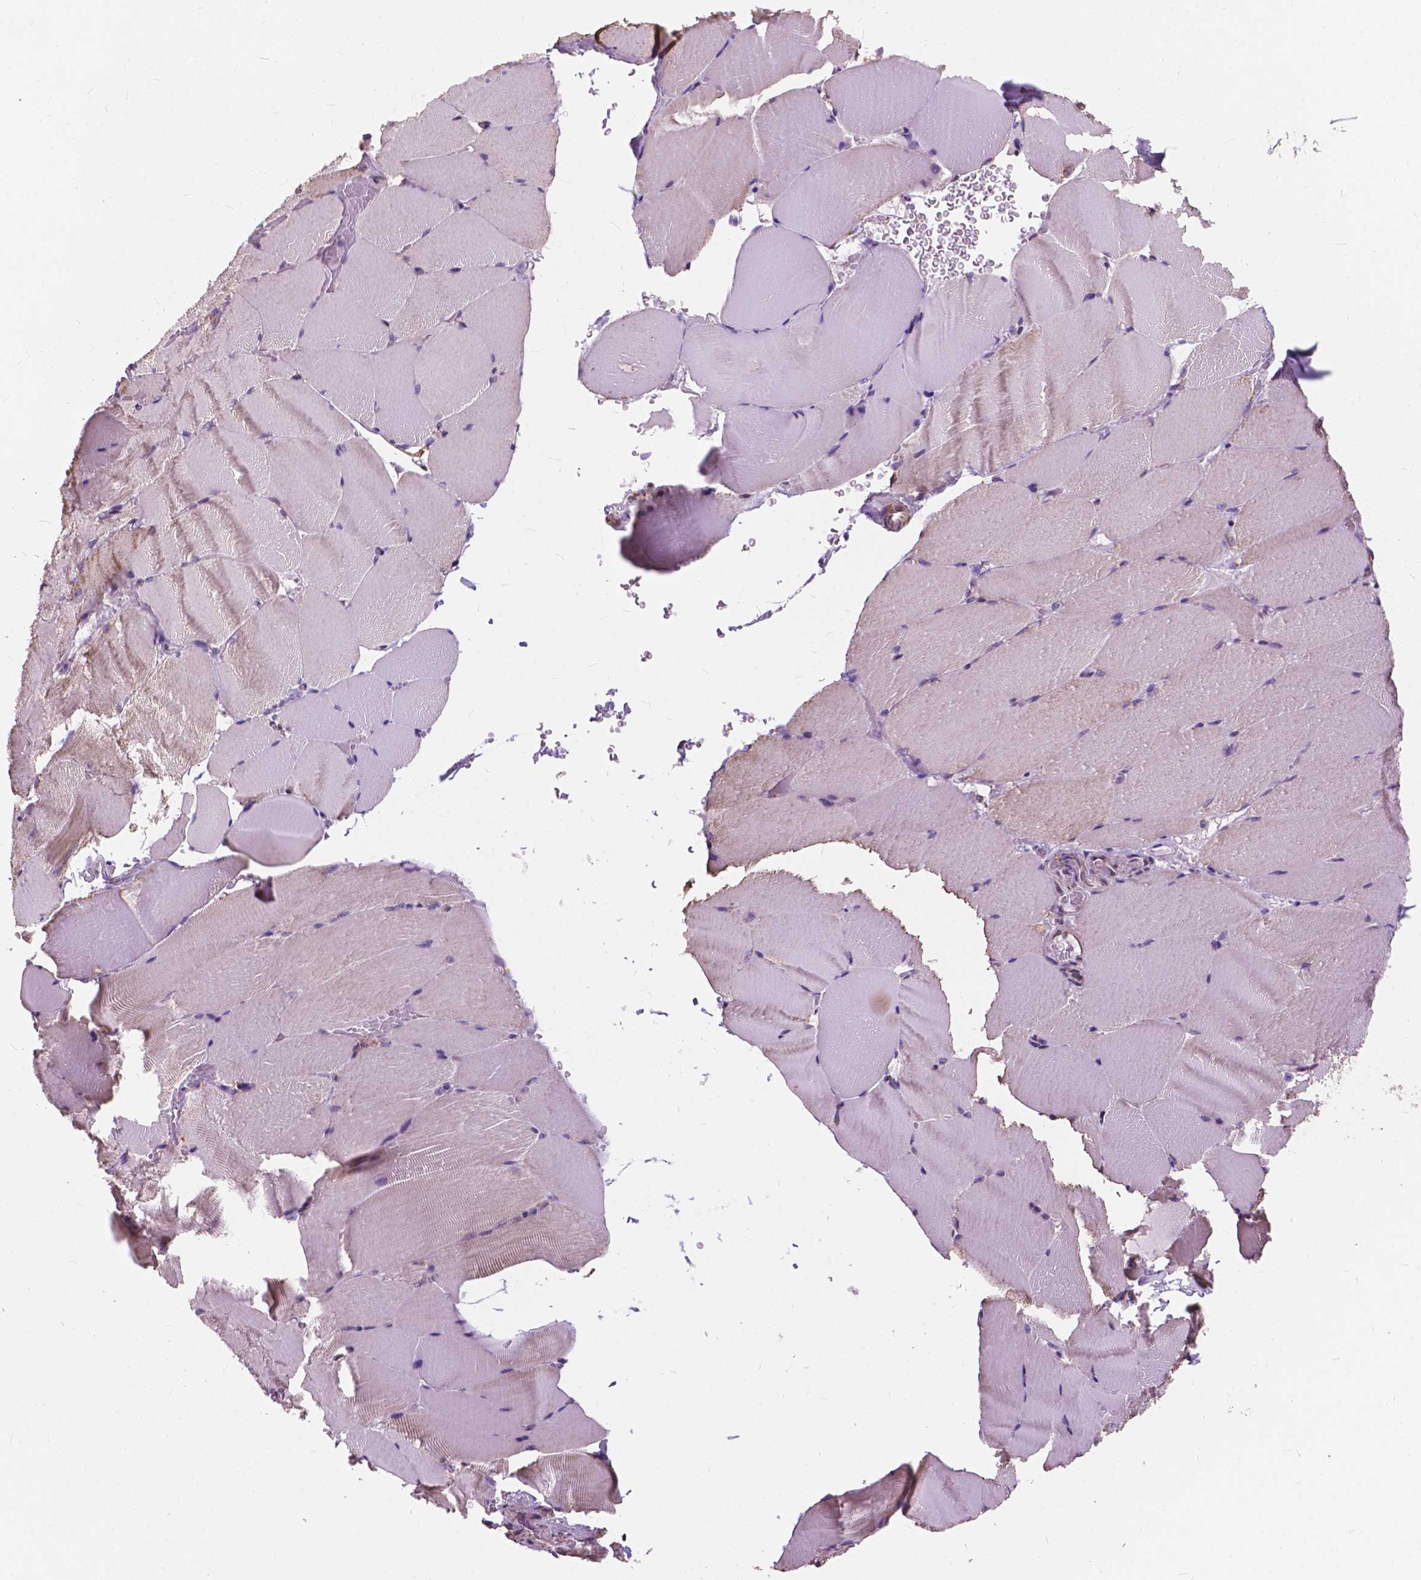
{"staining": {"intensity": "weak", "quantity": "25%-75%", "location": "cytoplasmic/membranous"}, "tissue": "skeletal muscle", "cell_type": "Myocytes", "image_type": "normal", "snomed": [{"axis": "morphology", "description": "Normal tissue, NOS"}, {"axis": "topography", "description": "Skeletal muscle"}], "caption": "Skeletal muscle stained with a brown dye shows weak cytoplasmic/membranous positive staining in approximately 25%-75% of myocytes.", "gene": "SCOC", "patient": {"sex": "female", "age": 37}}